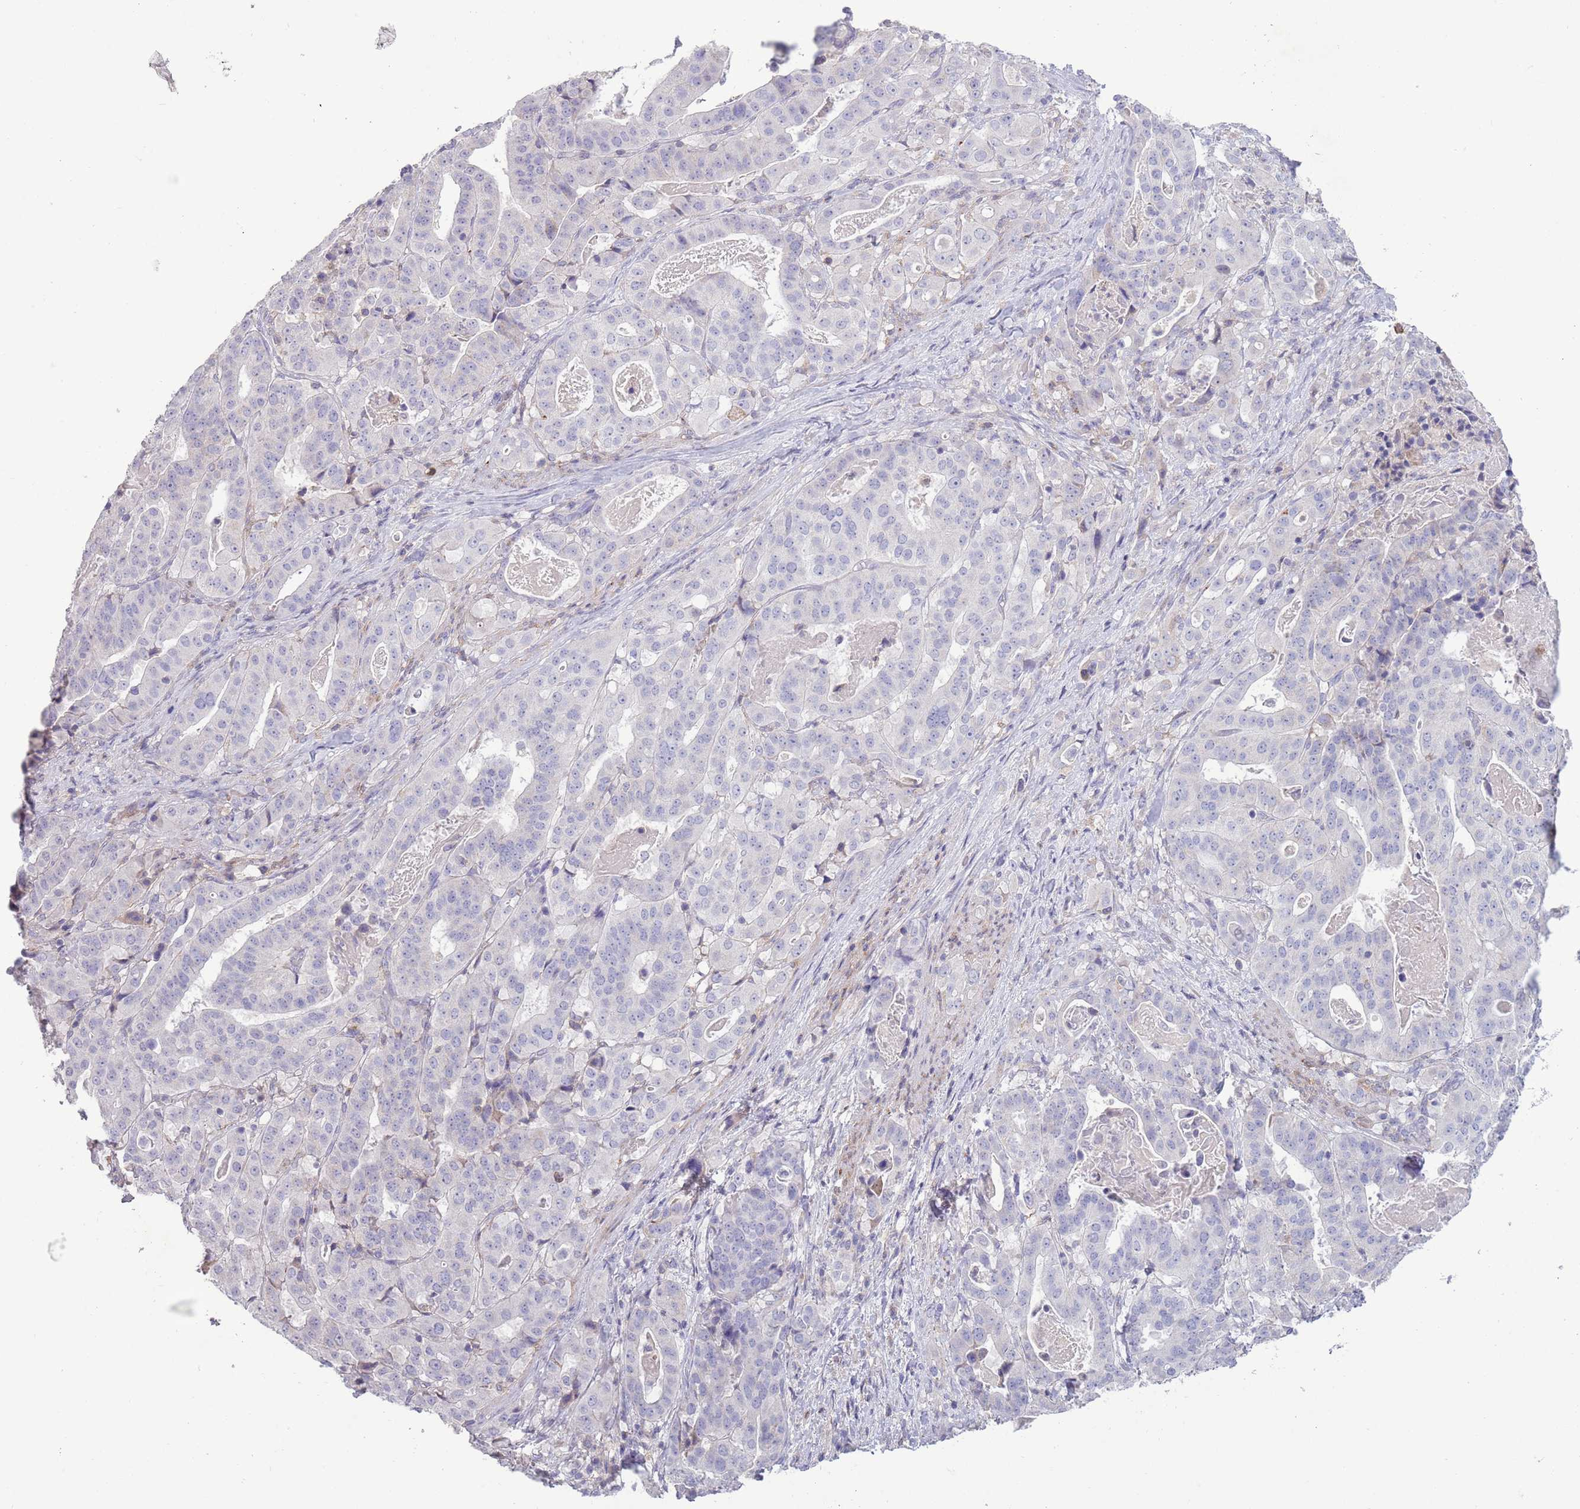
{"staining": {"intensity": "negative", "quantity": "none", "location": "none"}, "tissue": "stomach cancer", "cell_type": "Tumor cells", "image_type": "cancer", "snomed": [{"axis": "morphology", "description": "Adenocarcinoma, NOS"}, {"axis": "topography", "description": "Stomach"}], "caption": "IHC of human adenocarcinoma (stomach) demonstrates no expression in tumor cells. (DAB immunohistochemistry (IHC) visualized using brightfield microscopy, high magnification).", "gene": "ACSBG1", "patient": {"sex": "male", "age": 48}}